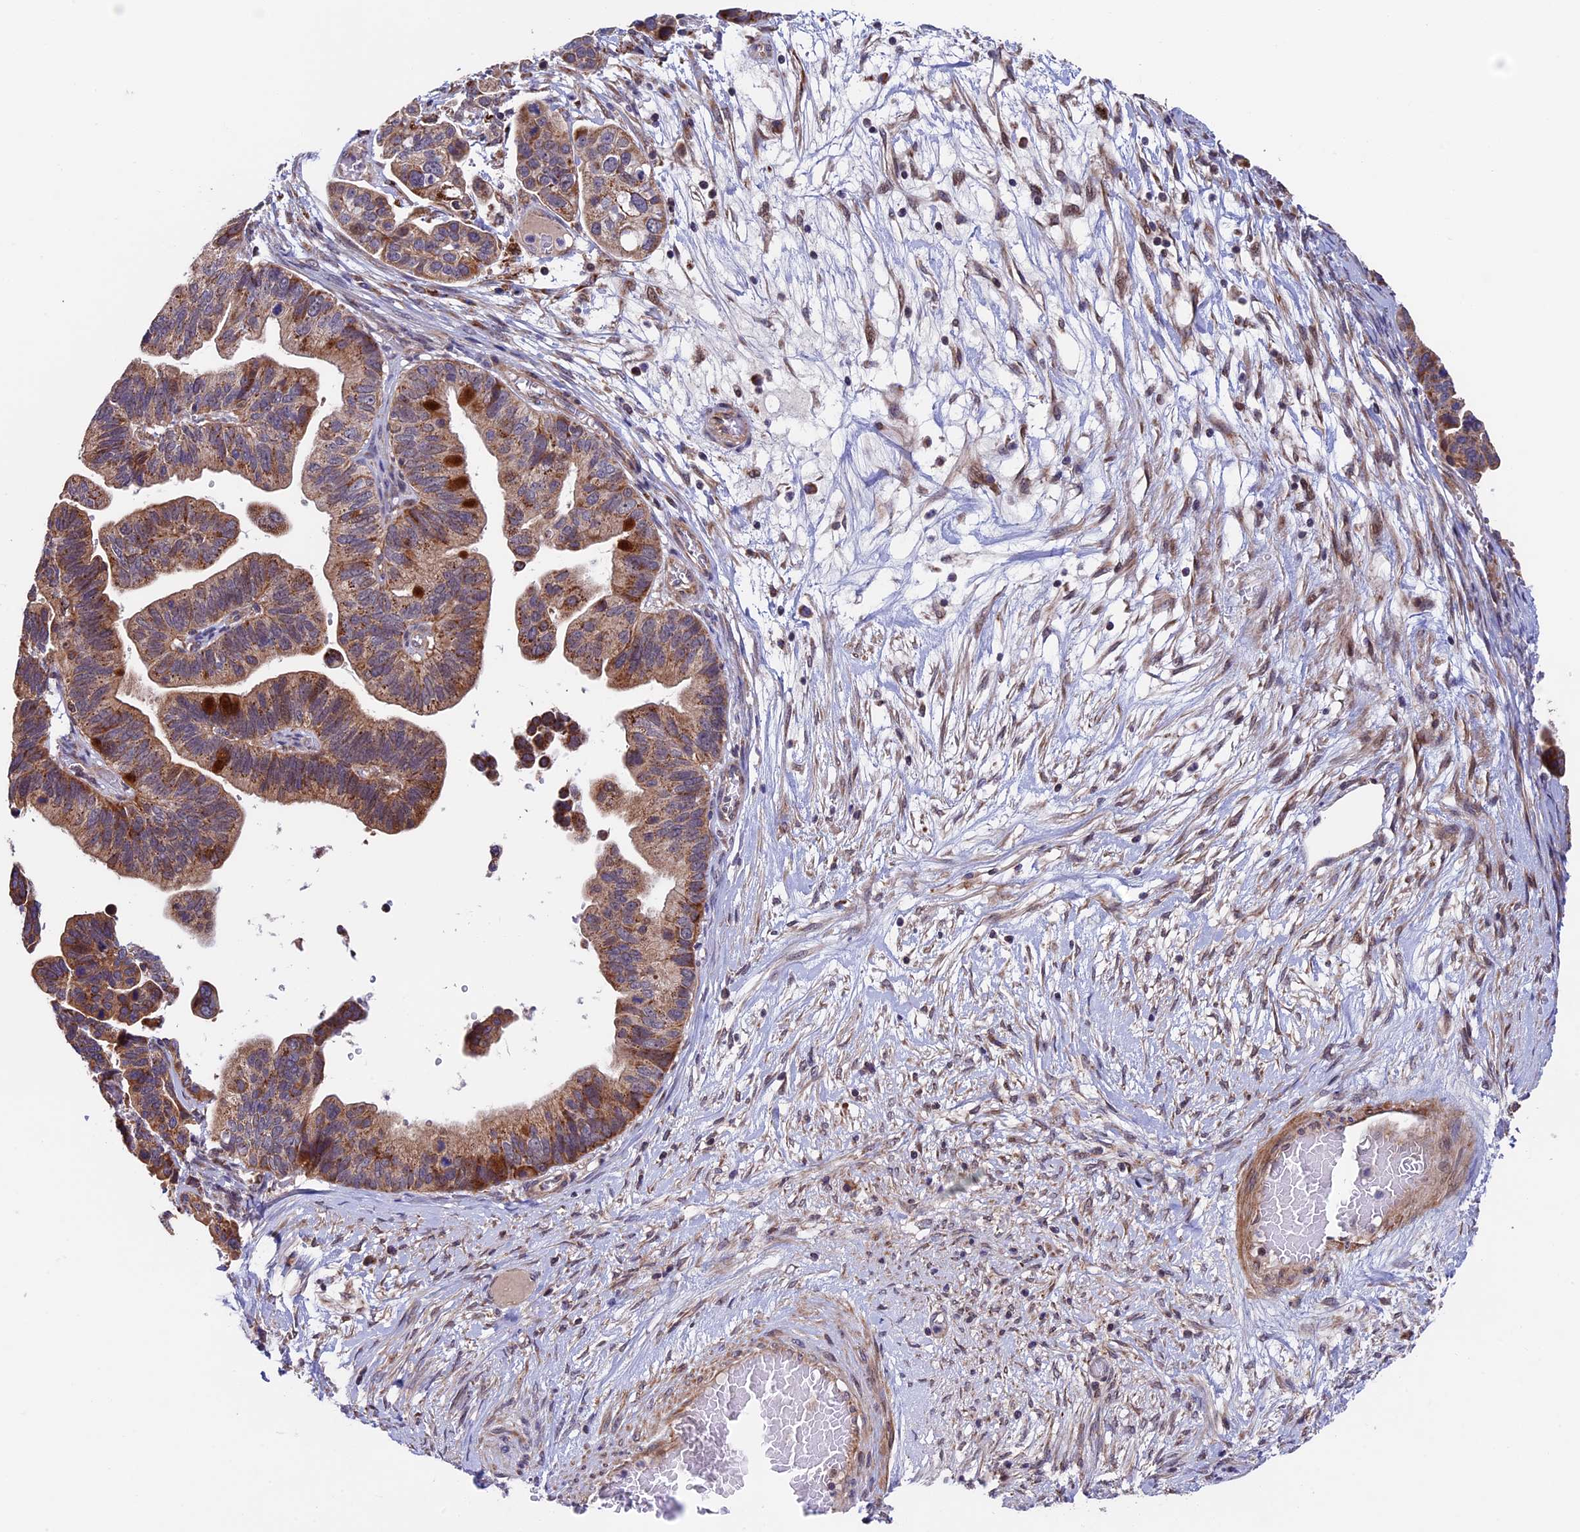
{"staining": {"intensity": "moderate", "quantity": ">75%", "location": "cytoplasmic/membranous"}, "tissue": "ovarian cancer", "cell_type": "Tumor cells", "image_type": "cancer", "snomed": [{"axis": "morphology", "description": "Cystadenocarcinoma, serous, NOS"}, {"axis": "topography", "description": "Ovary"}], "caption": "Immunohistochemical staining of human ovarian cancer reveals medium levels of moderate cytoplasmic/membranous protein expression in approximately >75% of tumor cells.", "gene": "RNF17", "patient": {"sex": "female", "age": 56}}